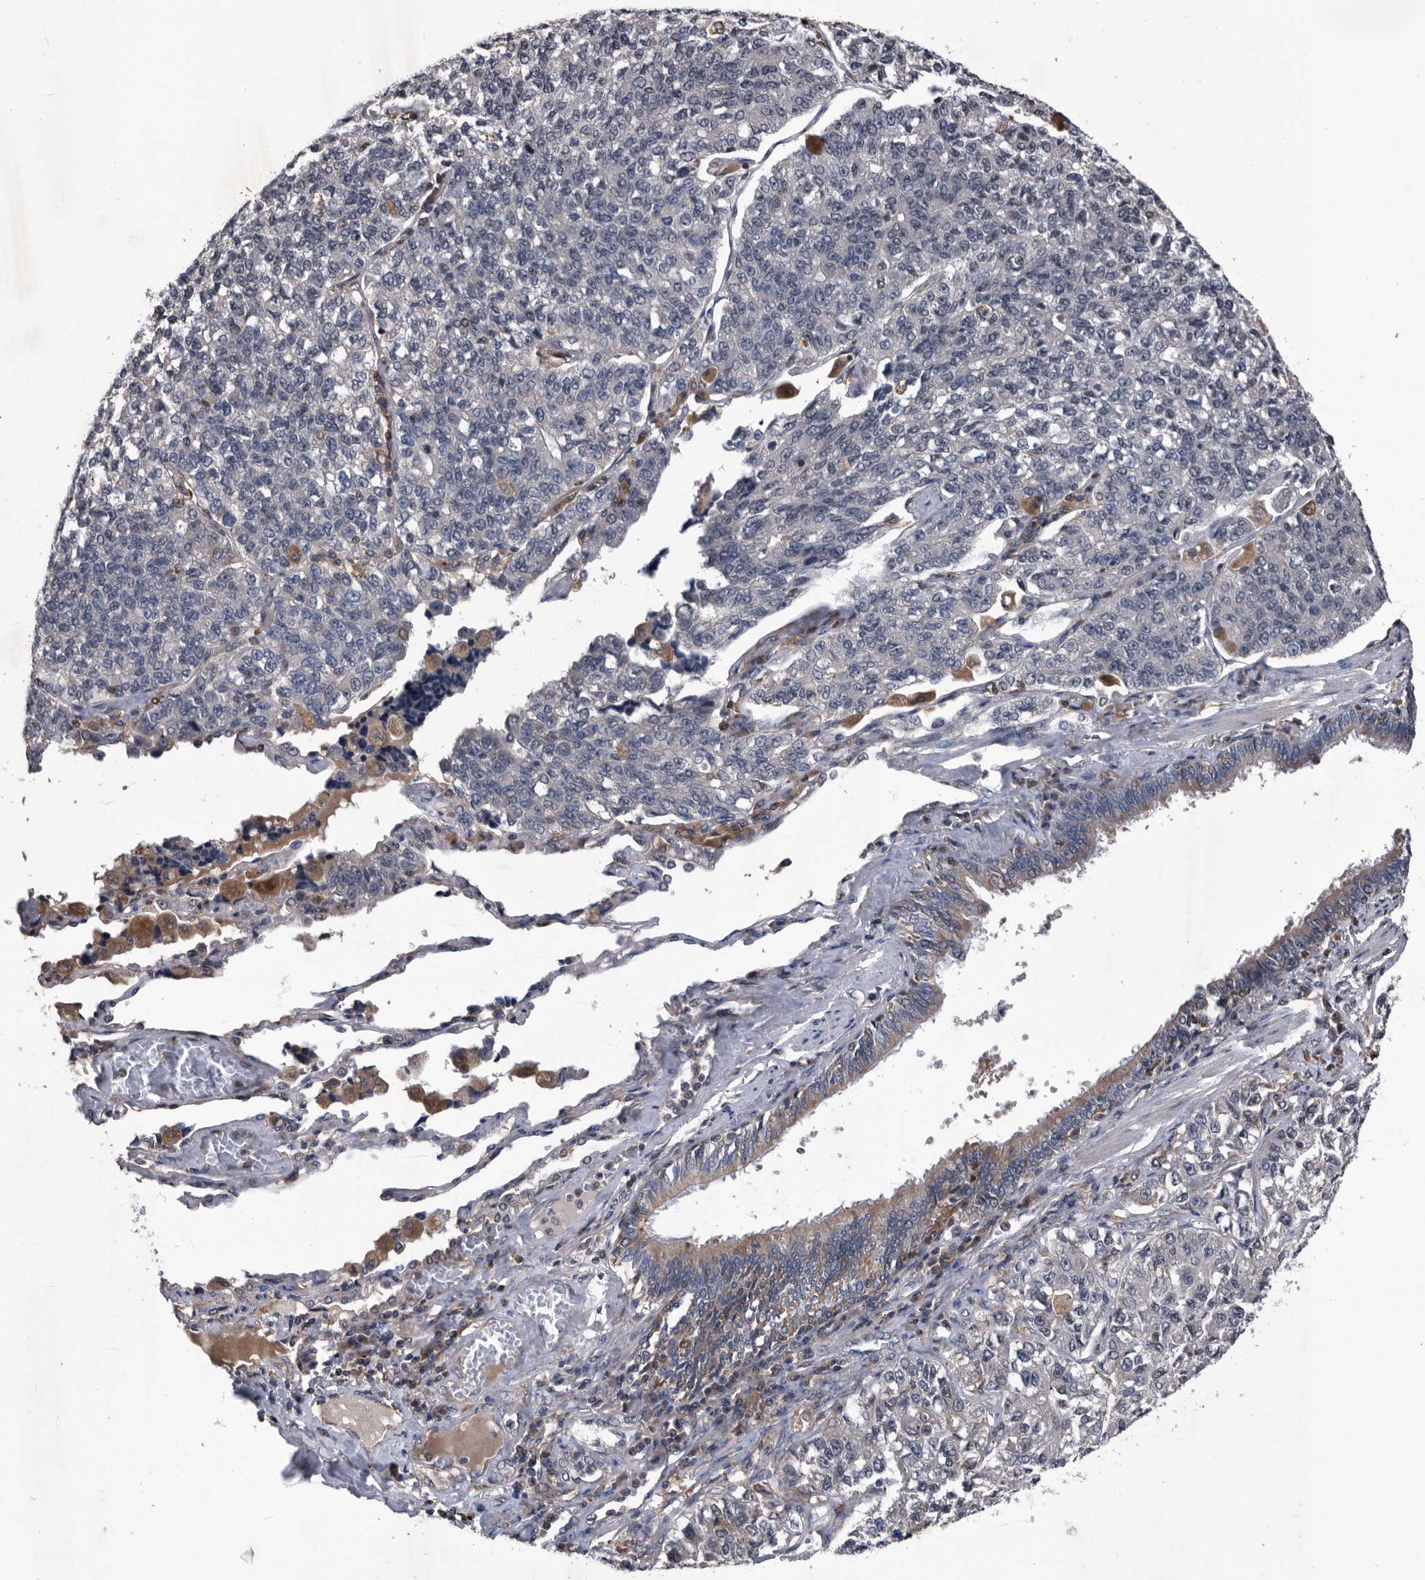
{"staining": {"intensity": "negative", "quantity": "none", "location": "none"}, "tissue": "lung cancer", "cell_type": "Tumor cells", "image_type": "cancer", "snomed": [{"axis": "morphology", "description": "Adenocarcinoma, NOS"}, {"axis": "topography", "description": "Lung"}], "caption": "The IHC histopathology image has no significant staining in tumor cells of lung adenocarcinoma tissue. Brightfield microscopy of immunohistochemistry stained with DAB (3,3'-diaminobenzidine) (brown) and hematoxylin (blue), captured at high magnification.", "gene": "NRBP1", "patient": {"sex": "male", "age": 49}}